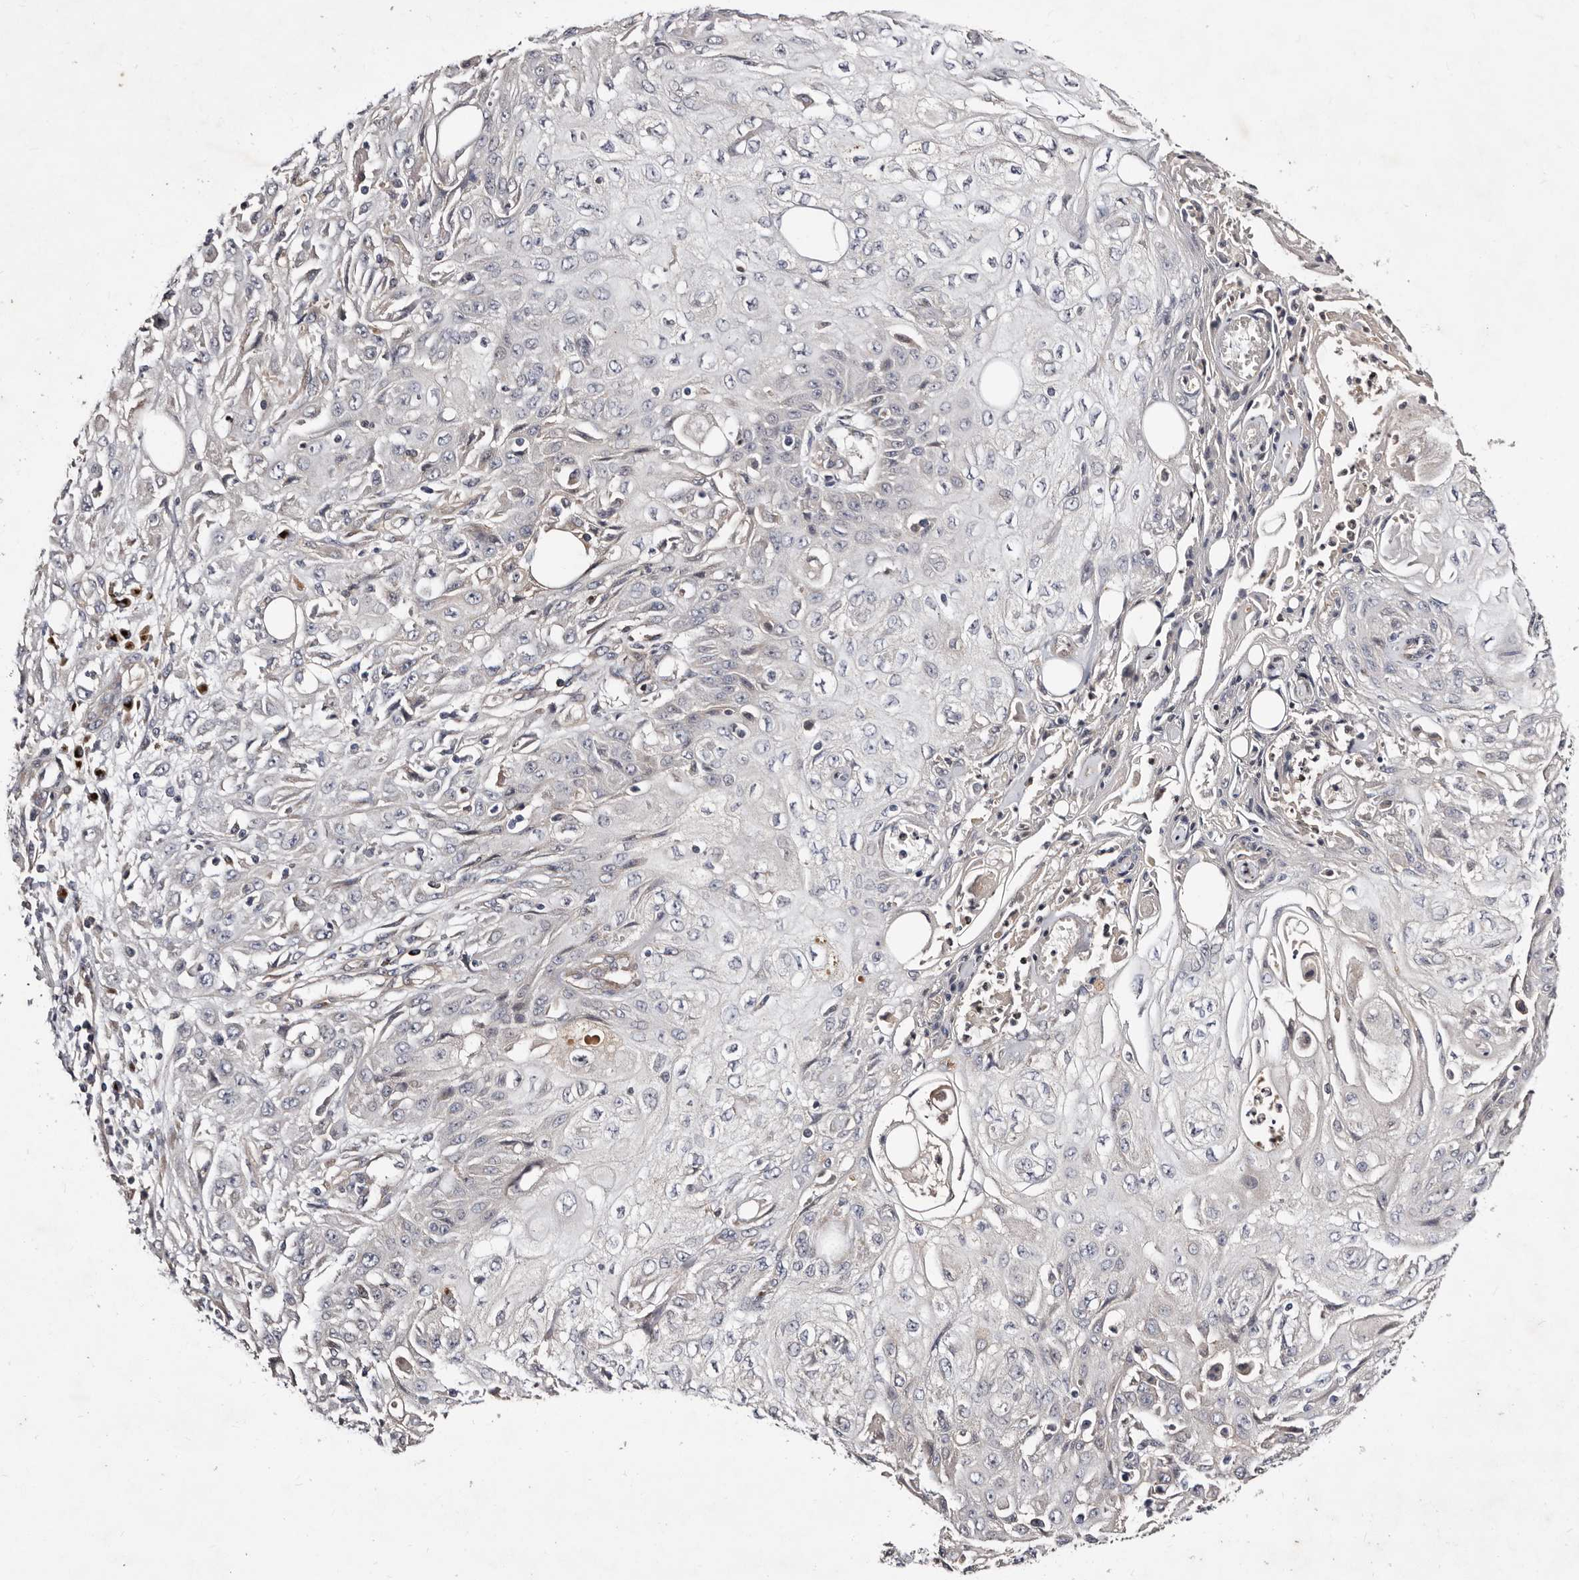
{"staining": {"intensity": "negative", "quantity": "none", "location": "none"}, "tissue": "skin cancer", "cell_type": "Tumor cells", "image_type": "cancer", "snomed": [{"axis": "morphology", "description": "Squamous cell carcinoma, NOS"}, {"axis": "morphology", "description": "Squamous cell carcinoma, metastatic, NOS"}, {"axis": "topography", "description": "Skin"}, {"axis": "topography", "description": "Lymph node"}], "caption": "Skin cancer (metastatic squamous cell carcinoma) stained for a protein using immunohistochemistry shows no positivity tumor cells.", "gene": "DACT2", "patient": {"sex": "male", "age": 75}}